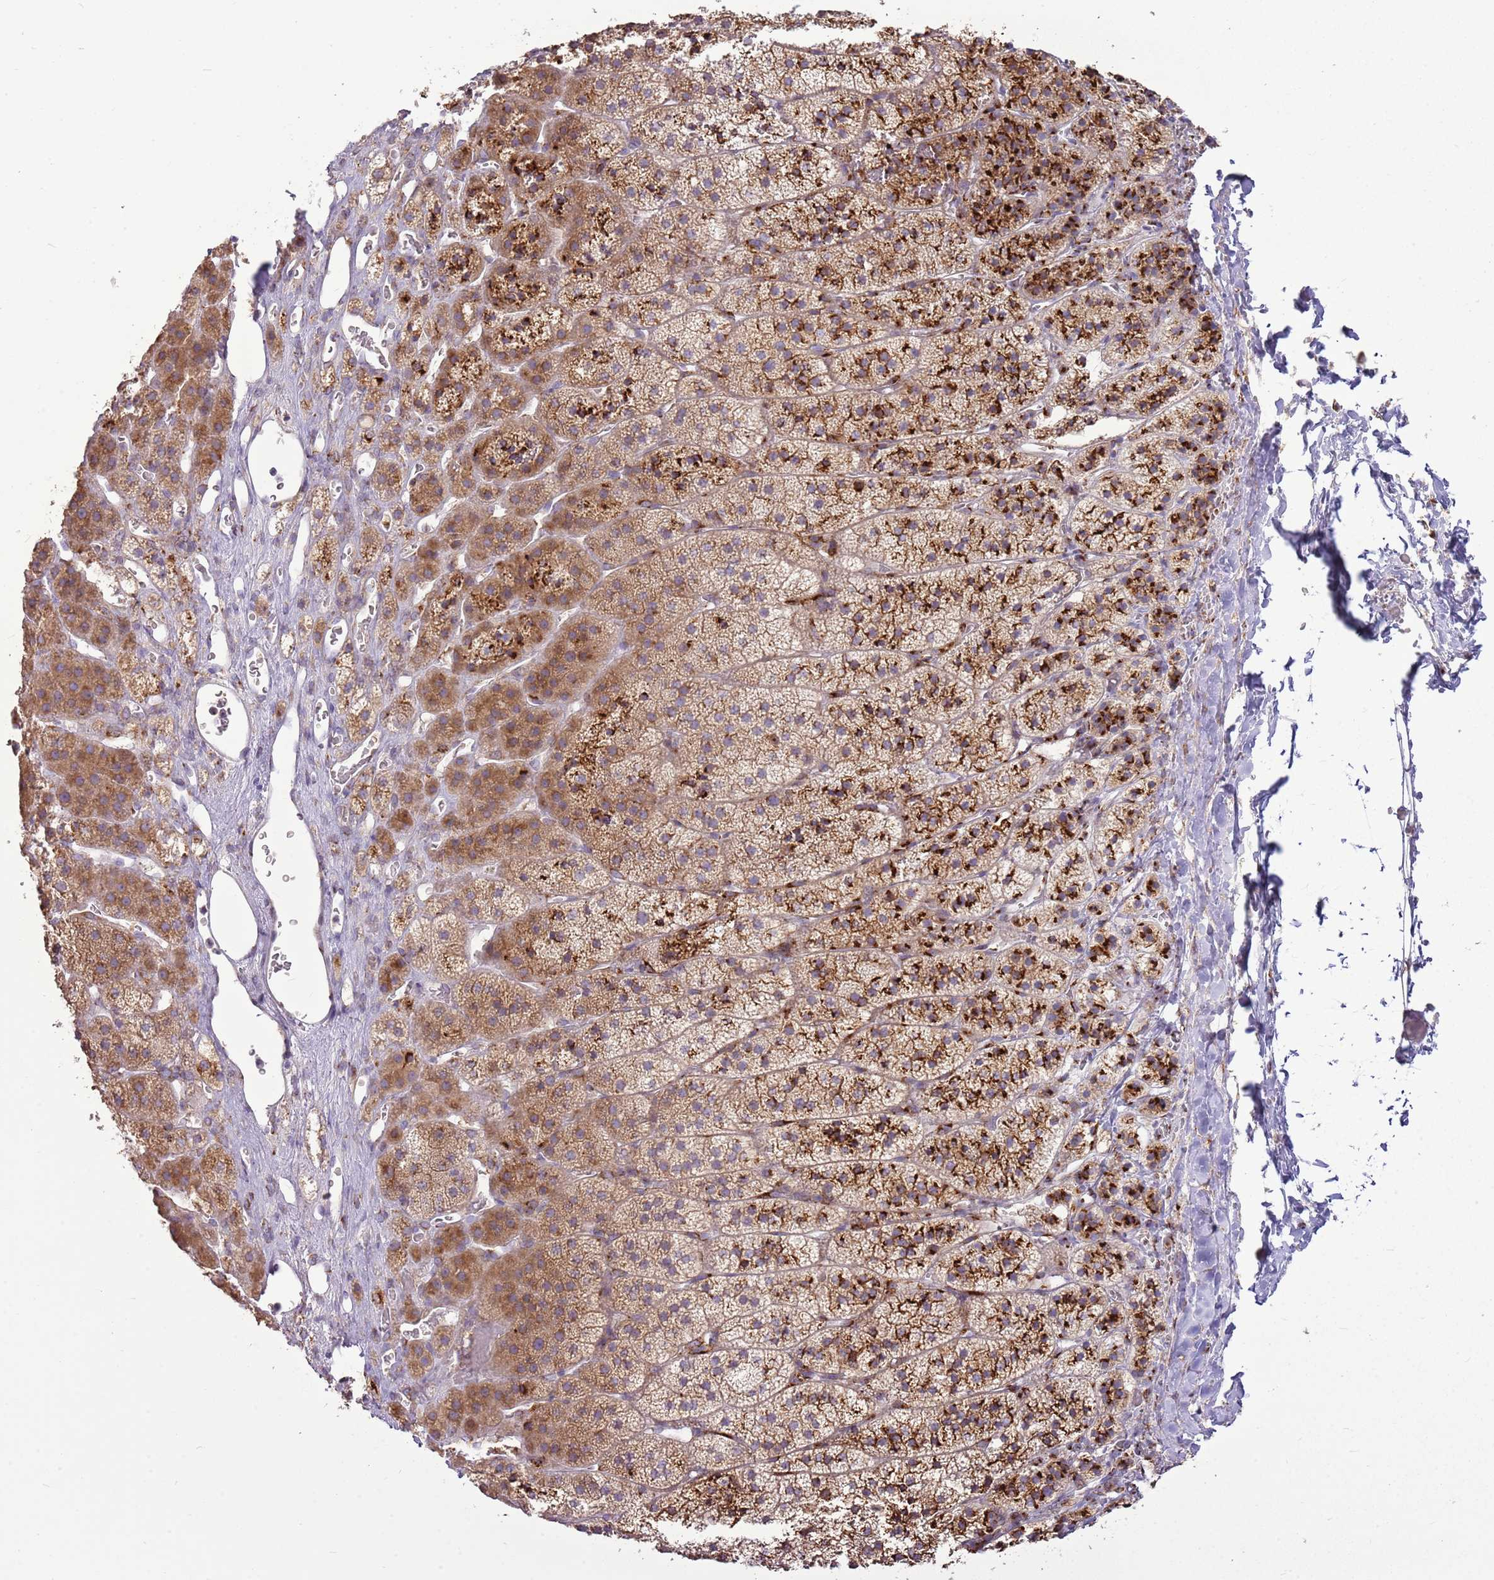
{"staining": {"intensity": "strong", "quantity": ">75%", "location": "cytoplasmic/membranous"}, "tissue": "adrenal gland", "cell_type": "Glandular cells", "image_type": "normal", "snomed": [{"axis": "morphology", "description": "Normal tissue, NOS"}, {"axis": "topography", "description": "Adrenal gland"}], "caption": "A high-resolution photomicrograph shows IHC staining of benign adrenal gland, which exhibits strong cytoplasmic/membranous positivity in approximately >75% of glandular cells.", "gene": "TMED10", "patient": {"sex": "female", "age": 44}}